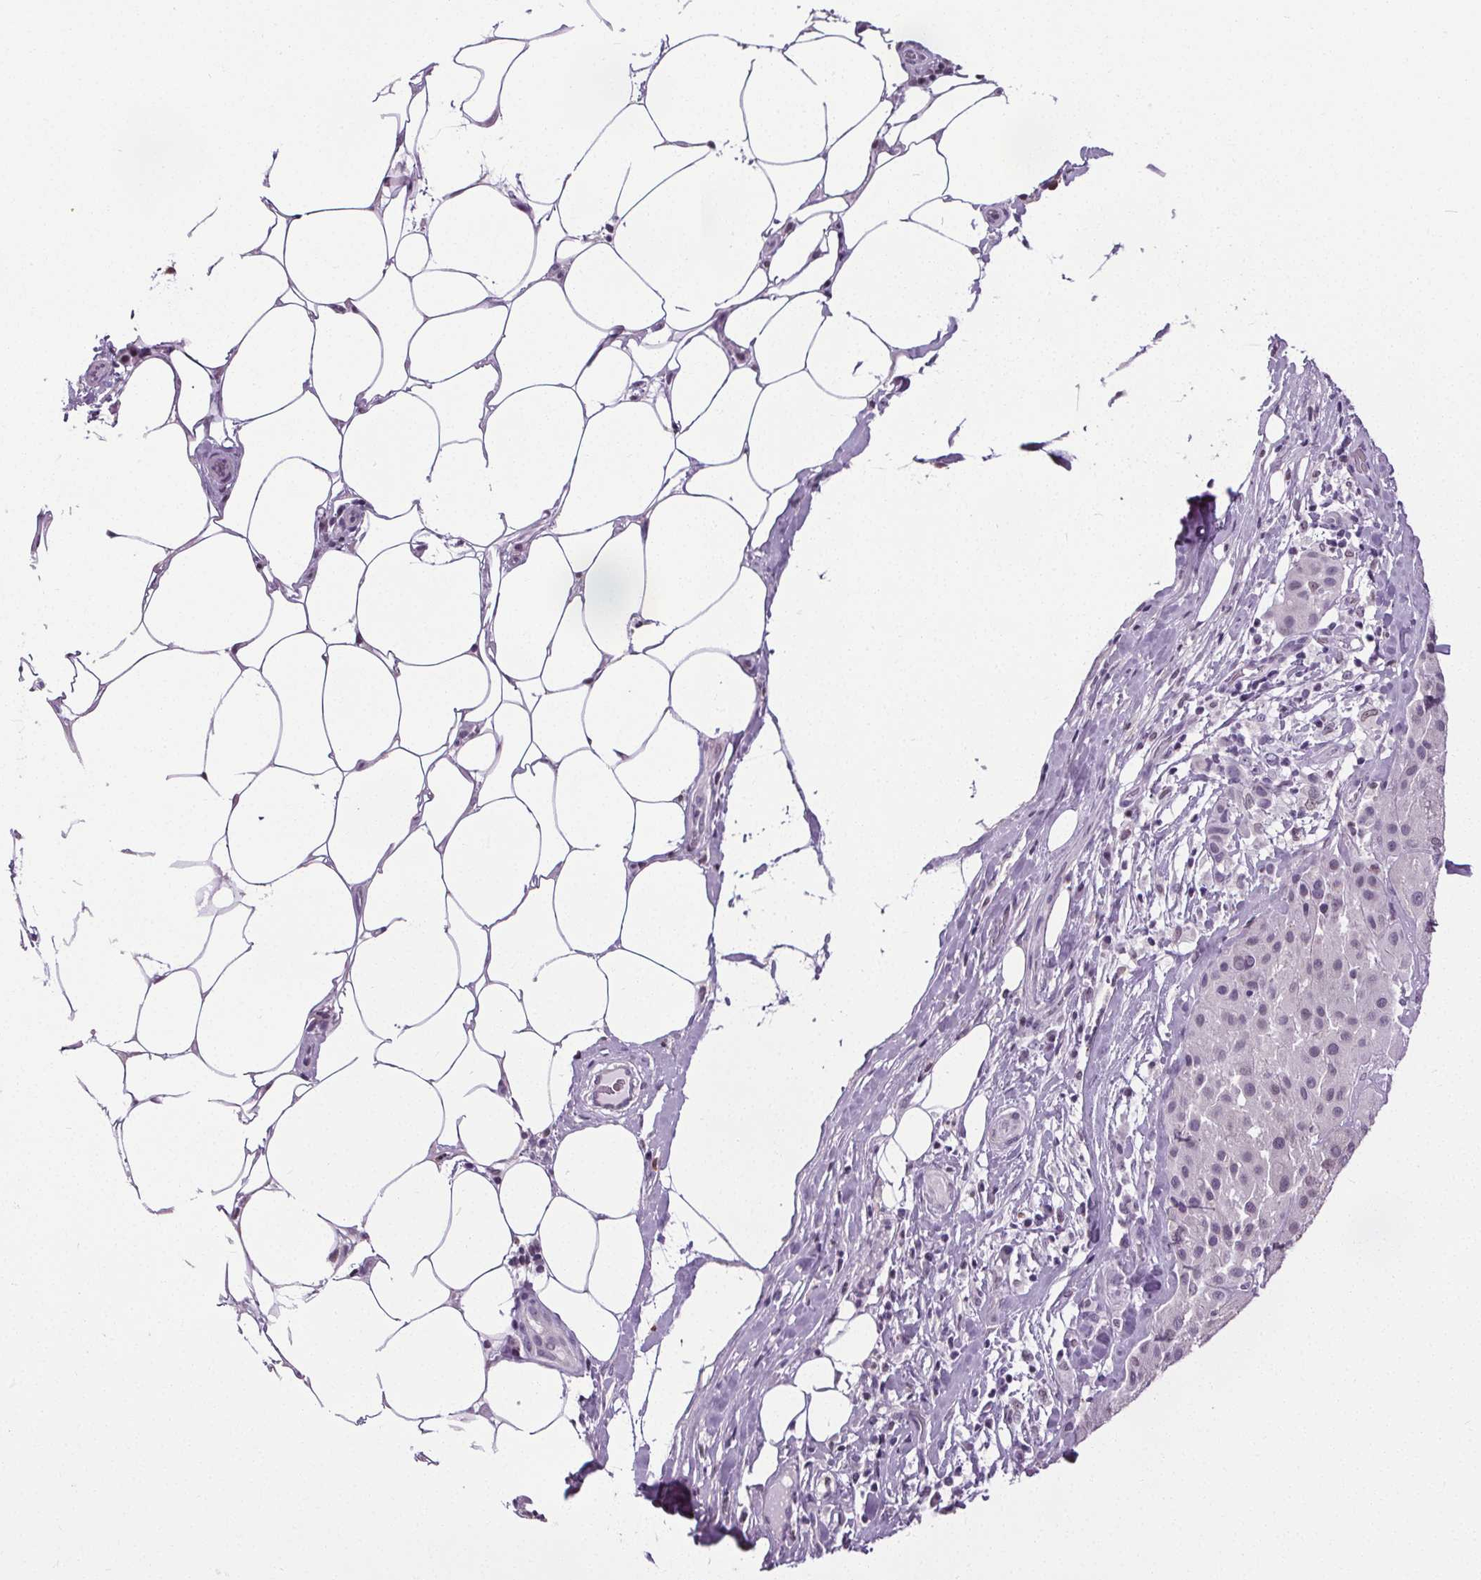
{"staining": {"intensity": "negative", "quantity": "none", "location": "none"}, "tissue": "melanoma", "cell_type": "Tumor cells", "image_type": "cancer", "snomed": [{"axis": "morphology", "description": "Malignant melanoma, Metastatic site"}, {"axis": "topography", "description": "Smooth muscle"}], "caption": "This is an IHC image of malignant melanoma (metastatic site). There is no expression in tumor cells.", "gene": "TMEM240", "patient": {"sex": "male", "age": 41}}